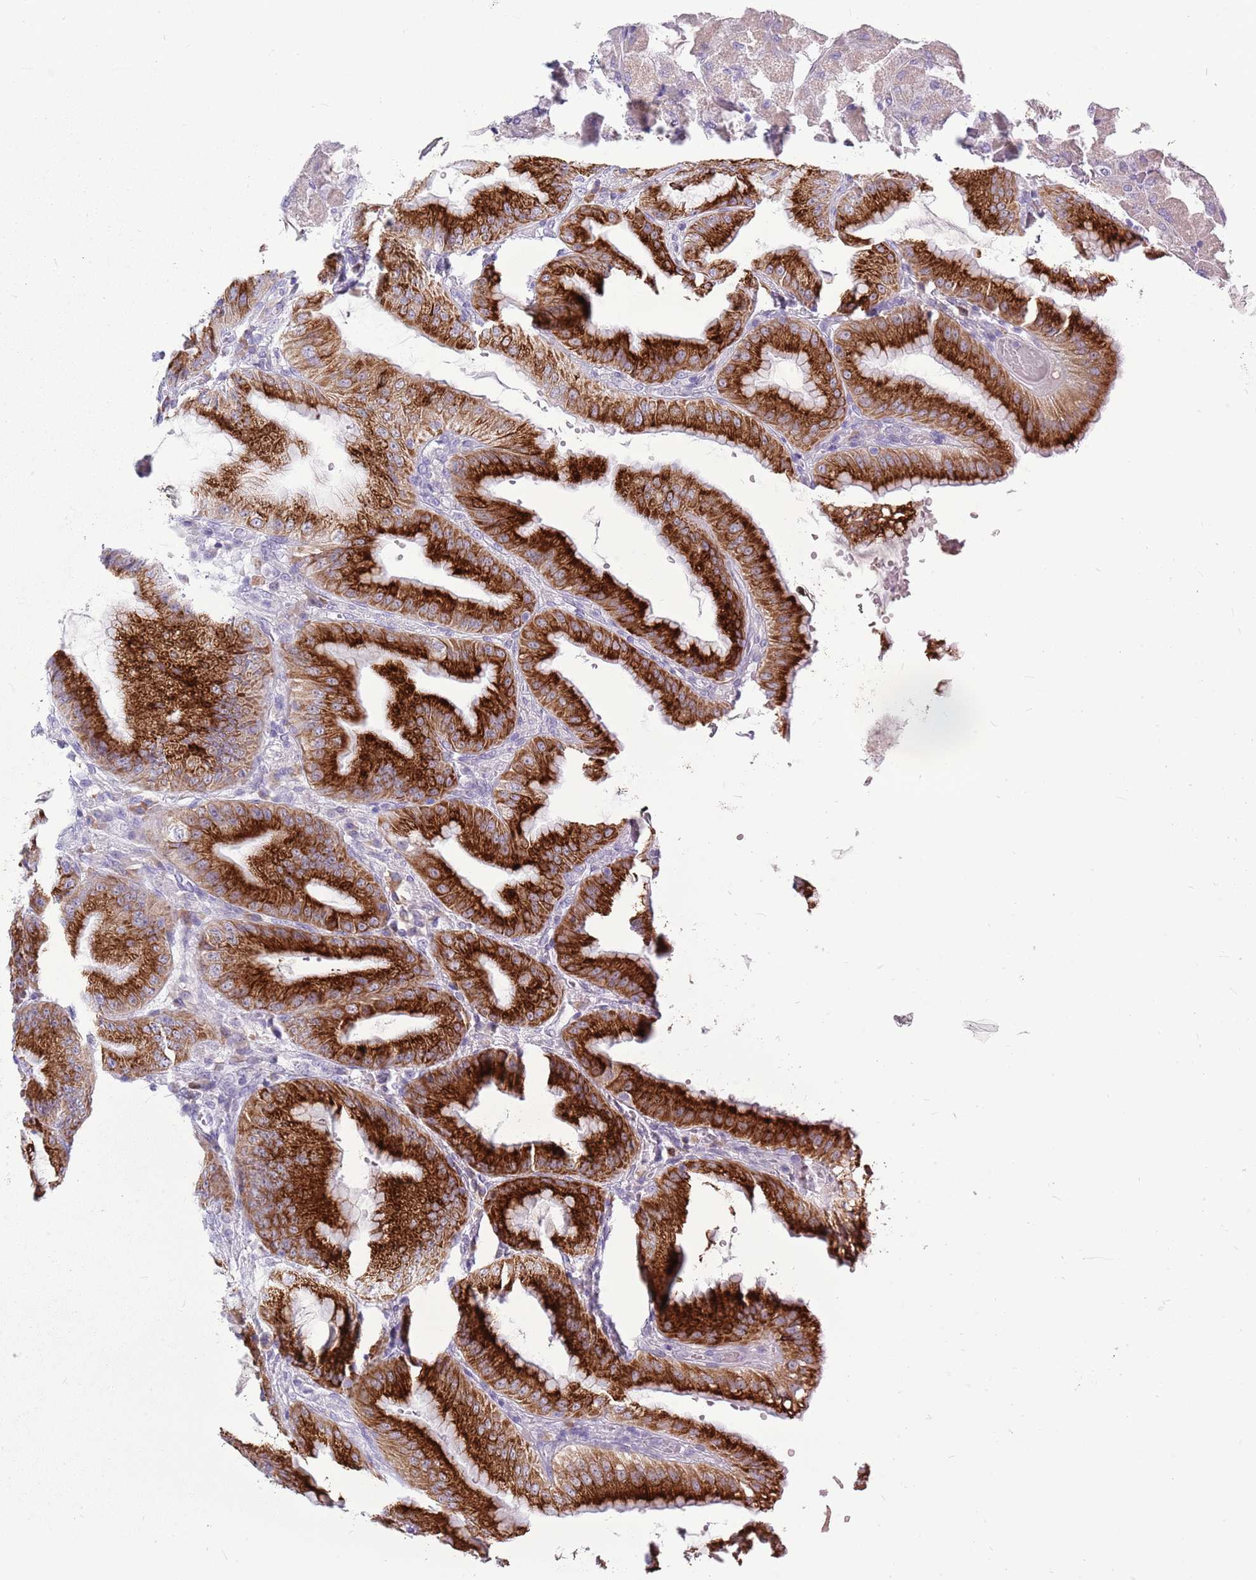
{"staining": {"intensity": "strong", "quantity": "<25%", "location": "cytoplasmic/membranous"}, "tissue": "stomach", "cell_type": "Glandular cells", "image_type": "normal", "snomed": [{"axis": "morphology", "description": "Normal tissue, NOS"}, {"axis": "topography", "description": "Stomach, upper"}, {"axis": "topography", "description": "Stomach, lower"}], "caption": "Stomach stained with DAB immunohistochemistry (IHC) demonstrates medium levels of strong cytoplasmic/membranous staining in approximately <25% of glandular cells. Nuclei are stained in blue.", "gene": "ZNF425", "patient": {"sex": "male", "age": 71}}